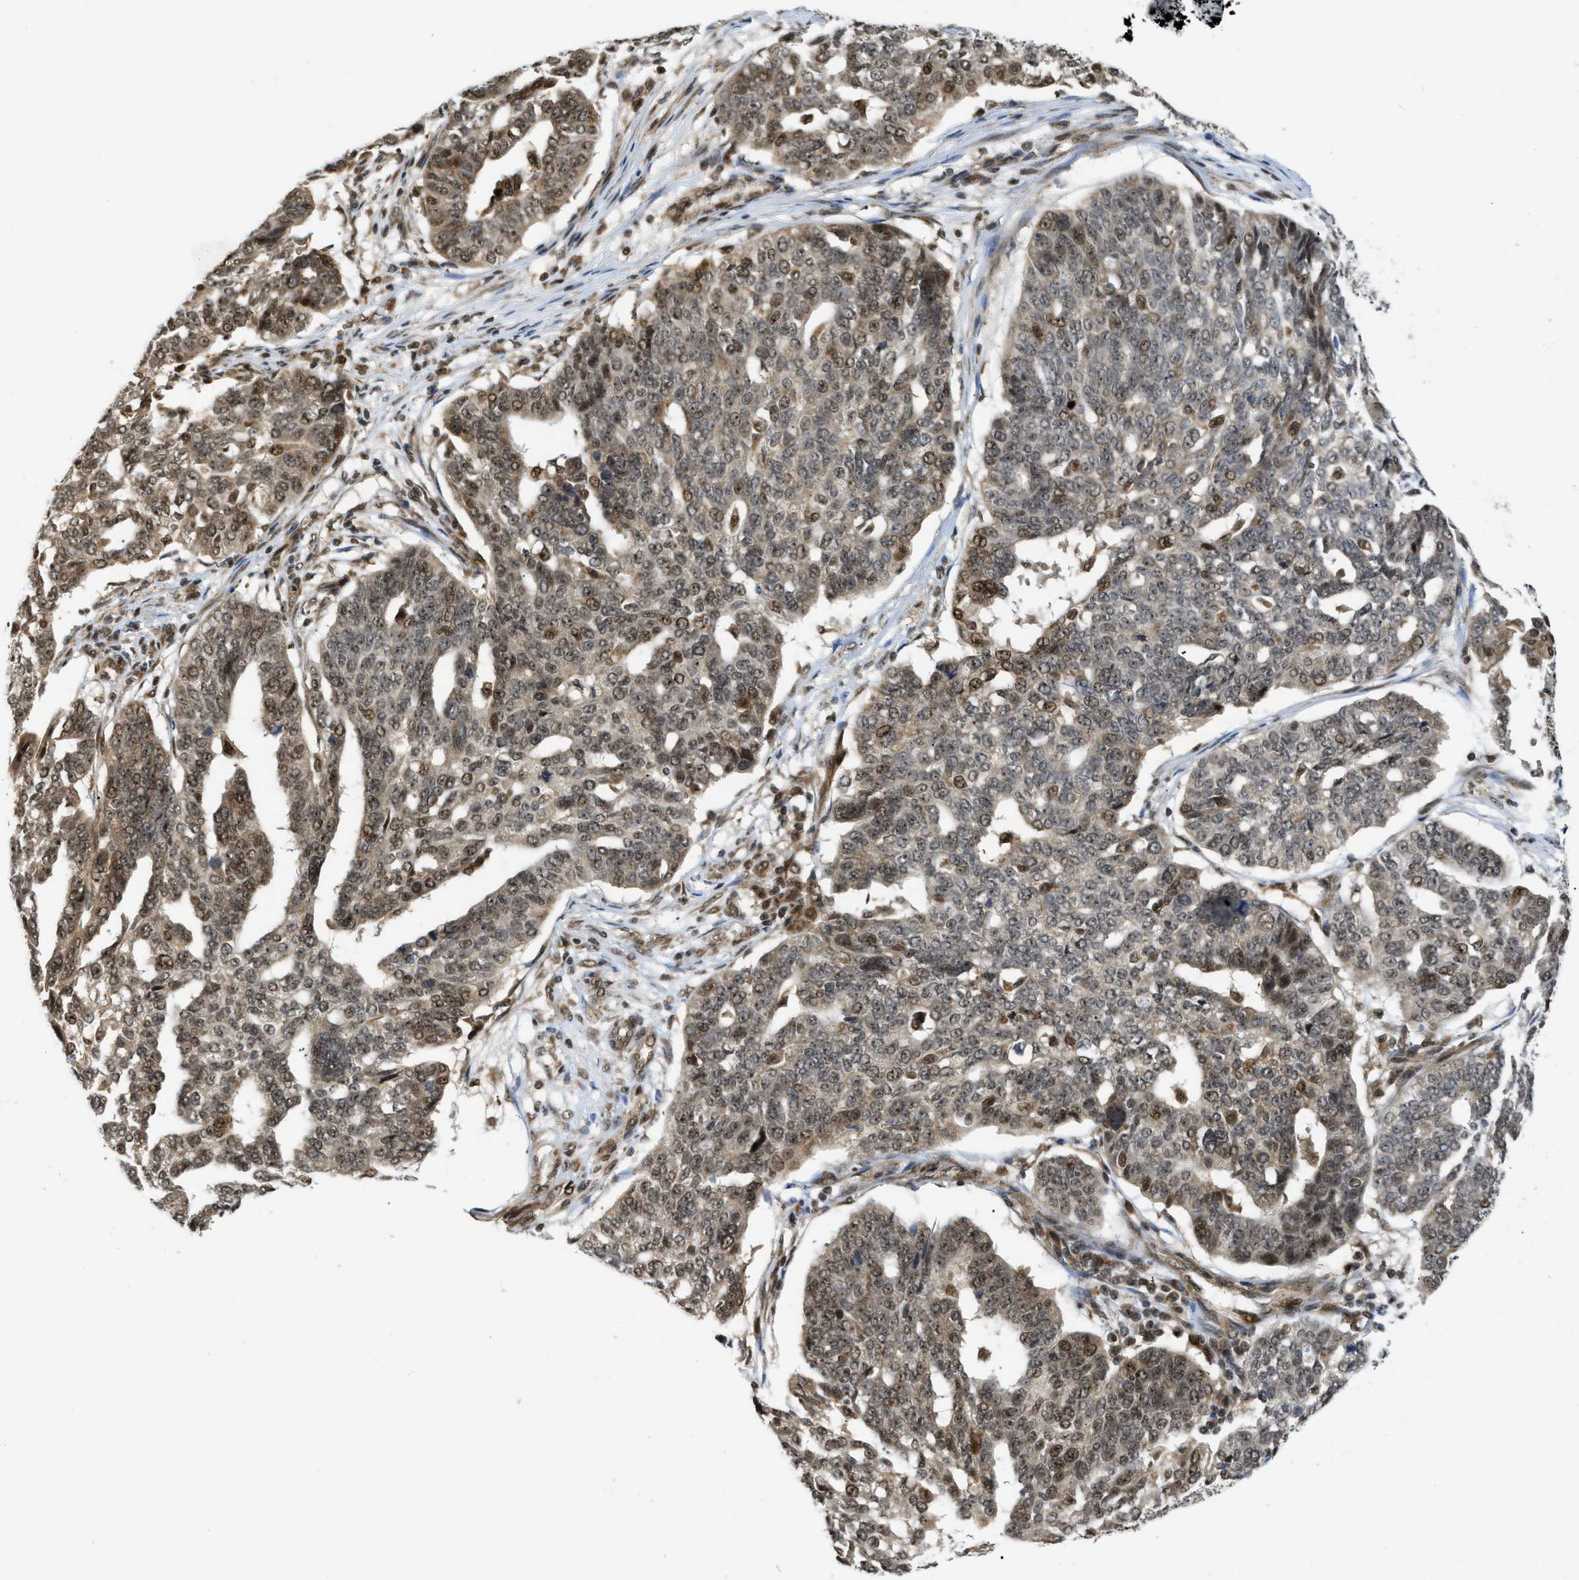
{"staining": {"intensity": "moderate", "quantity": "25%-75%", "location": "cytoplasmic/membranous,nuclear"}, "tissue": "ovarian cancer", "cell_type": "Tumor cells", "image_type": "cancer", "snomed": [{"axis": "morphology", "description": "Cystadenocarcinoma, serous, NOS"}, {"axis": "topography", "description": "Ovary"}], "caption": "Ovarian serous cystadenocarcinoma stained with immunohistochemistry demonstrates moderate cytoplasmic/membranous and nuclear staining in approximately 25%-75% of tumor cells.", "gene": "TACC1", "patient": {"sex": "female", "age": 59}}